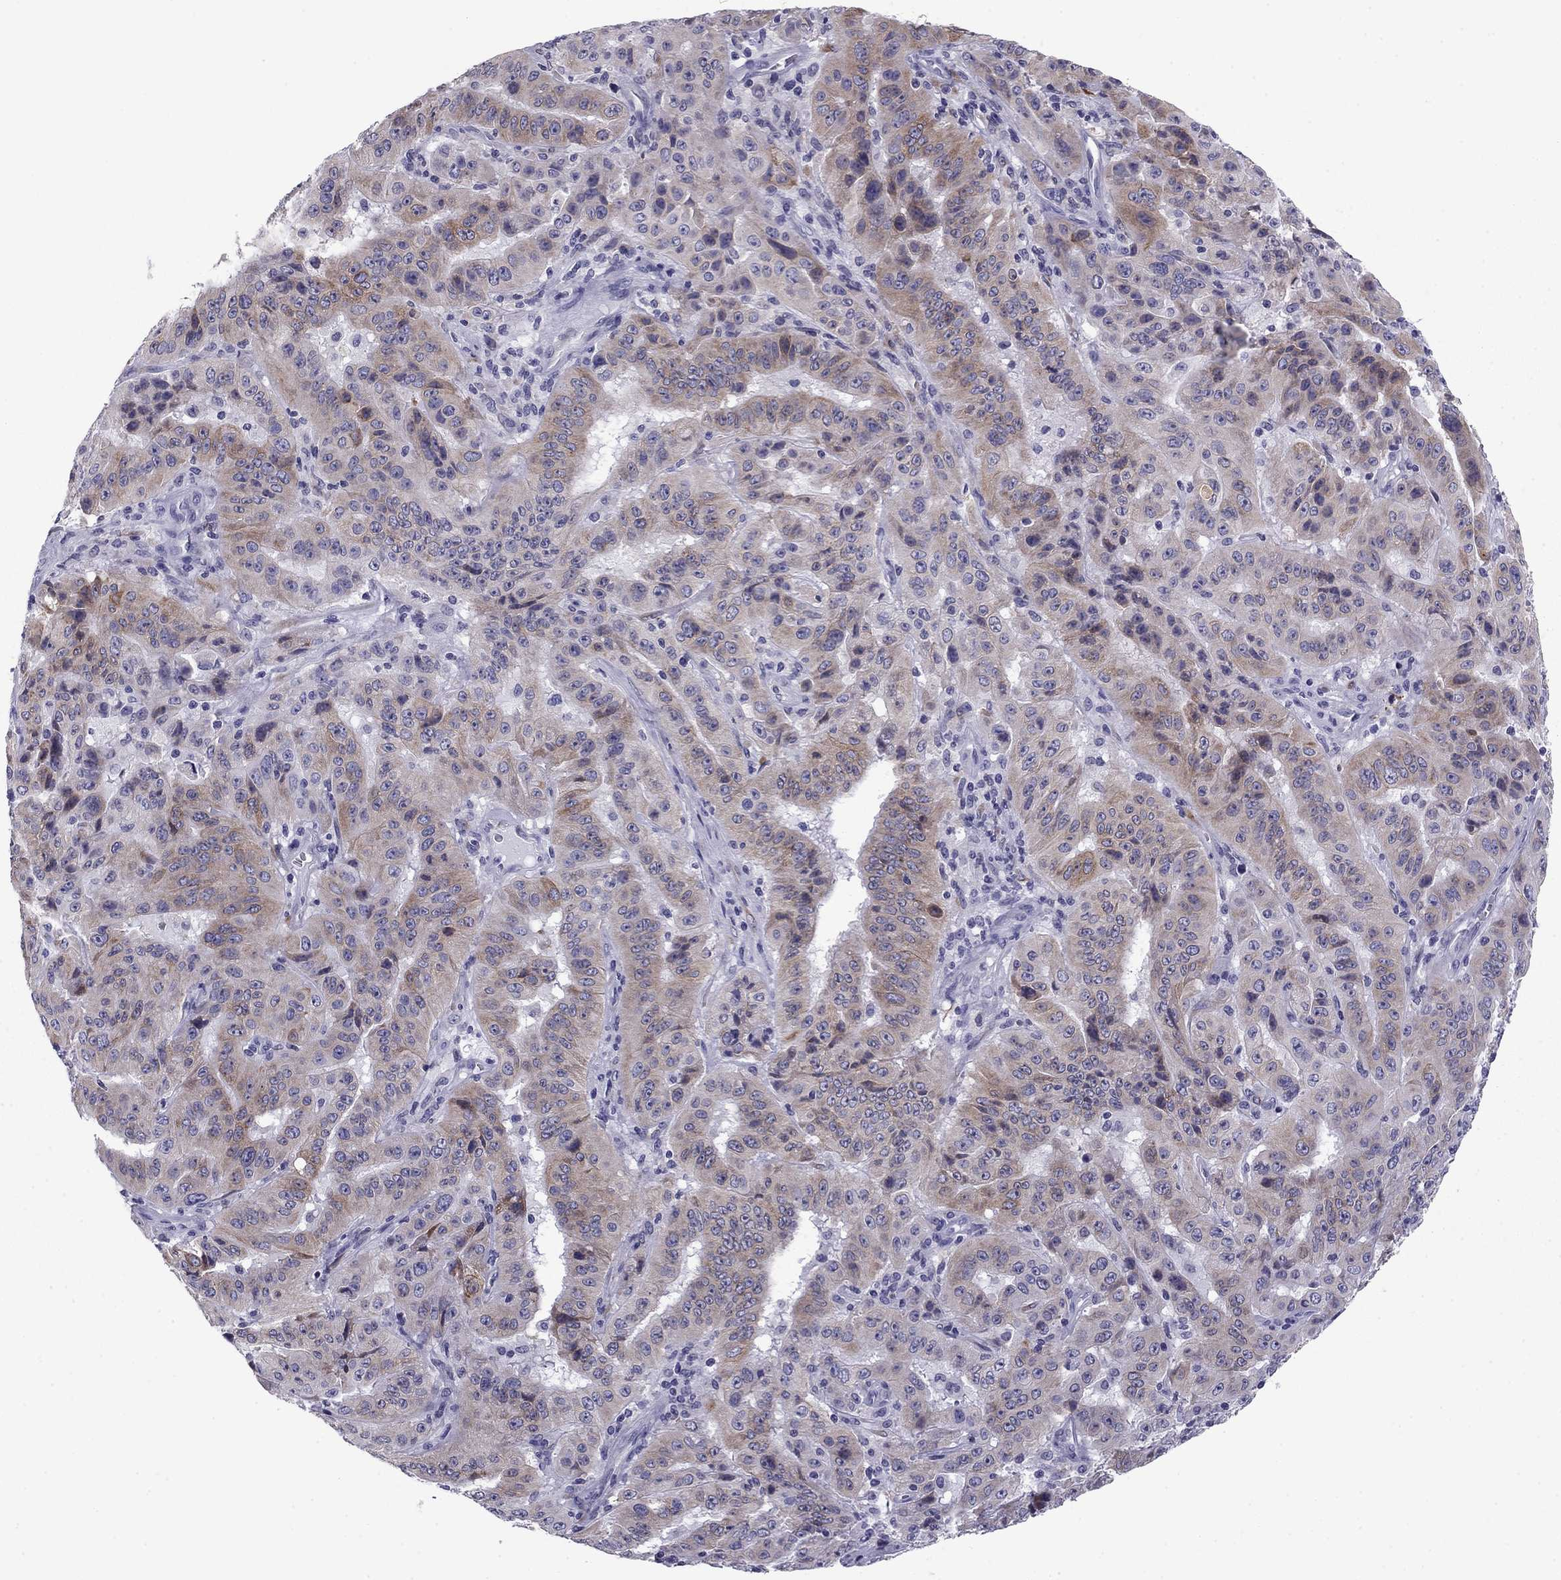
{"staining": {"intensity": "weak", "quantity": ">75%", "location": "cytoplasmic/membranous"}, "tissue": "pancreatic cancer", "cell_type": "Tumor cells", "image_type": "cancer", "snomed": [{"axis": "morphology", "description": "Adenocarcinoma, NOS"}, {"axis": "topography", "description": "Pancreas"}], "caption": "The photomicrograph reveals a brown stain indicating the presence of a protein in the cytoplasmic/membranous of tumor cells in pancreatic cancer.", "gene": "TMED3", "patient": {"sex": "male", "age": 63}}